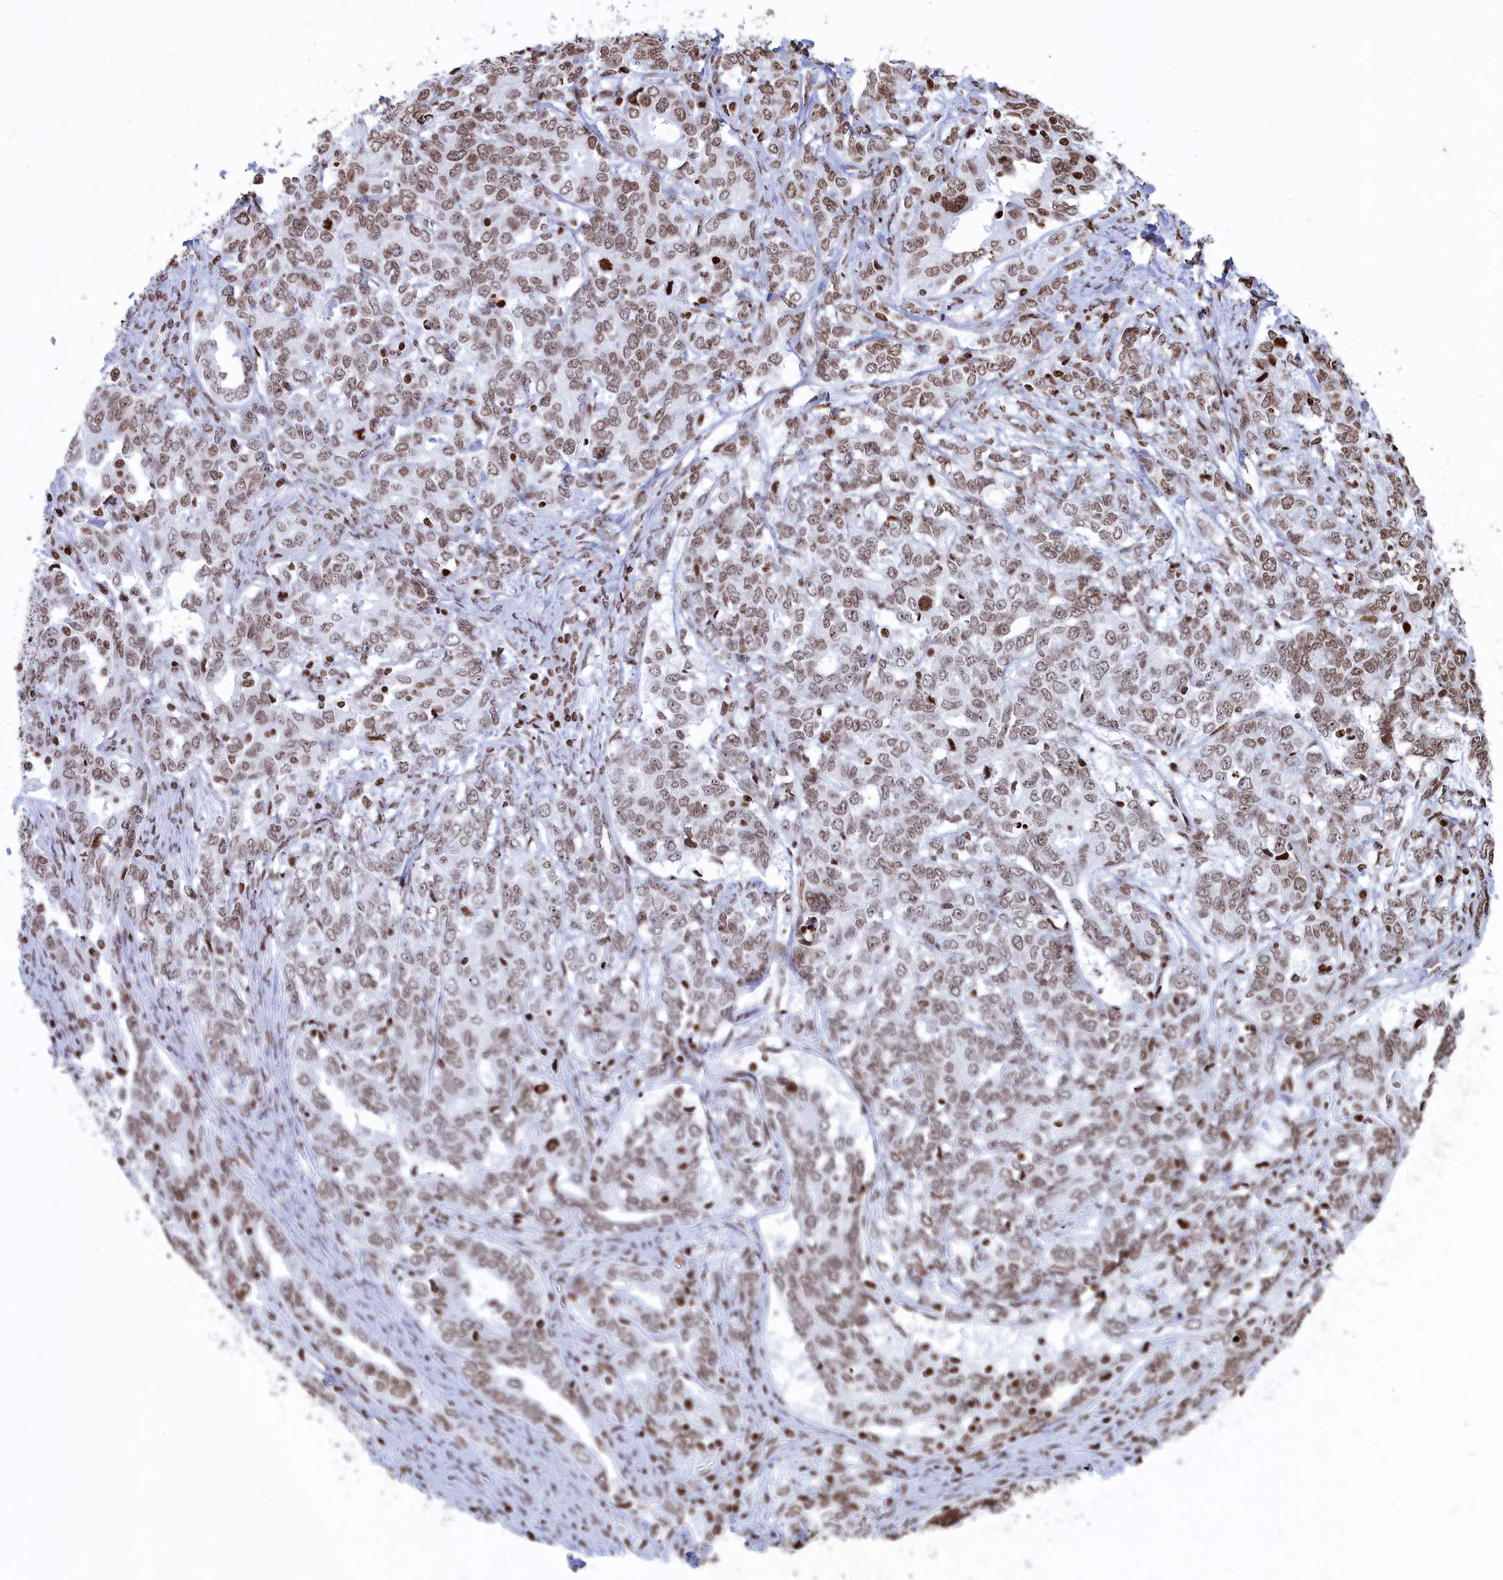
{"staining": {"intensity": "moderate", "quantity": ">75%", "location": "nuclear"}, "tissue": "ovarian cancer", "cell_type": "Tumor cells", "image_type": "cancer", "snomed": [{"axis": "morphology", "description": "Carcinoma, endometroid"}, {"axis": "topography", "description": "Ovary"}], "caption": "DAB immunohistochemical staining of ovarian cancer shows moderate nuclear protein expression in approximately >75% of tumor cells.", "gene": "APOBEC3A", "patient": {"sex": "female", "age": 62}}